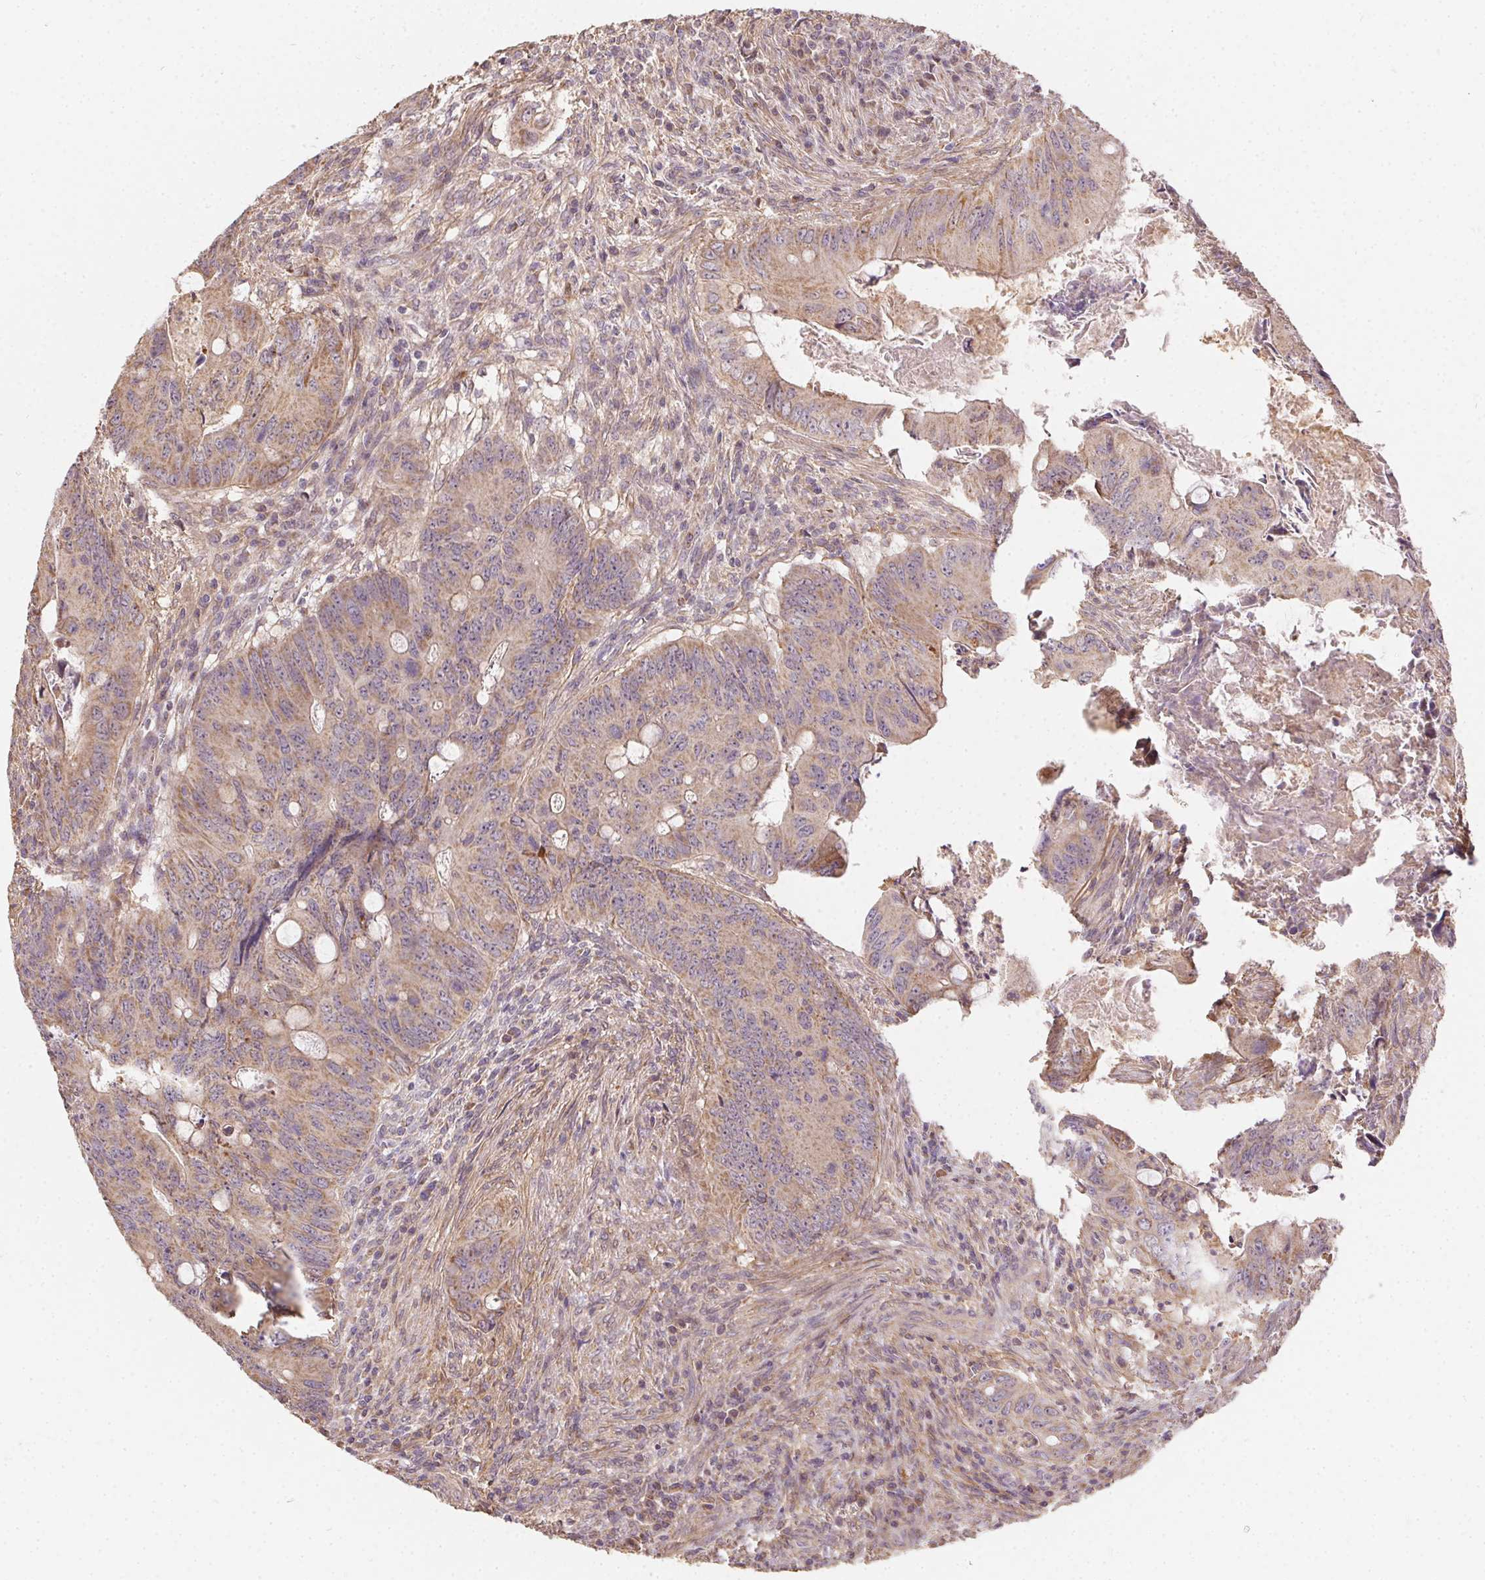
{"staining": {"intensity": "weak", "quantity": "25%-75%", "location": "cytoplasmic/membranous"}, "tissue": "colorectal cancer", "cell_type": "Tumor cells", "image_type": "cancer", "snomed": [{"axis": "morphology", "description": "Adenocarcinoma, NOS"}, {"axis": "topography", "description": "Colon"}], "caption": "Colorectal cancer stained with a protein marker reveals weak staining in tumor cells.", "gene": "REV3L", "patient": {"sex": "female", "age": 74}}